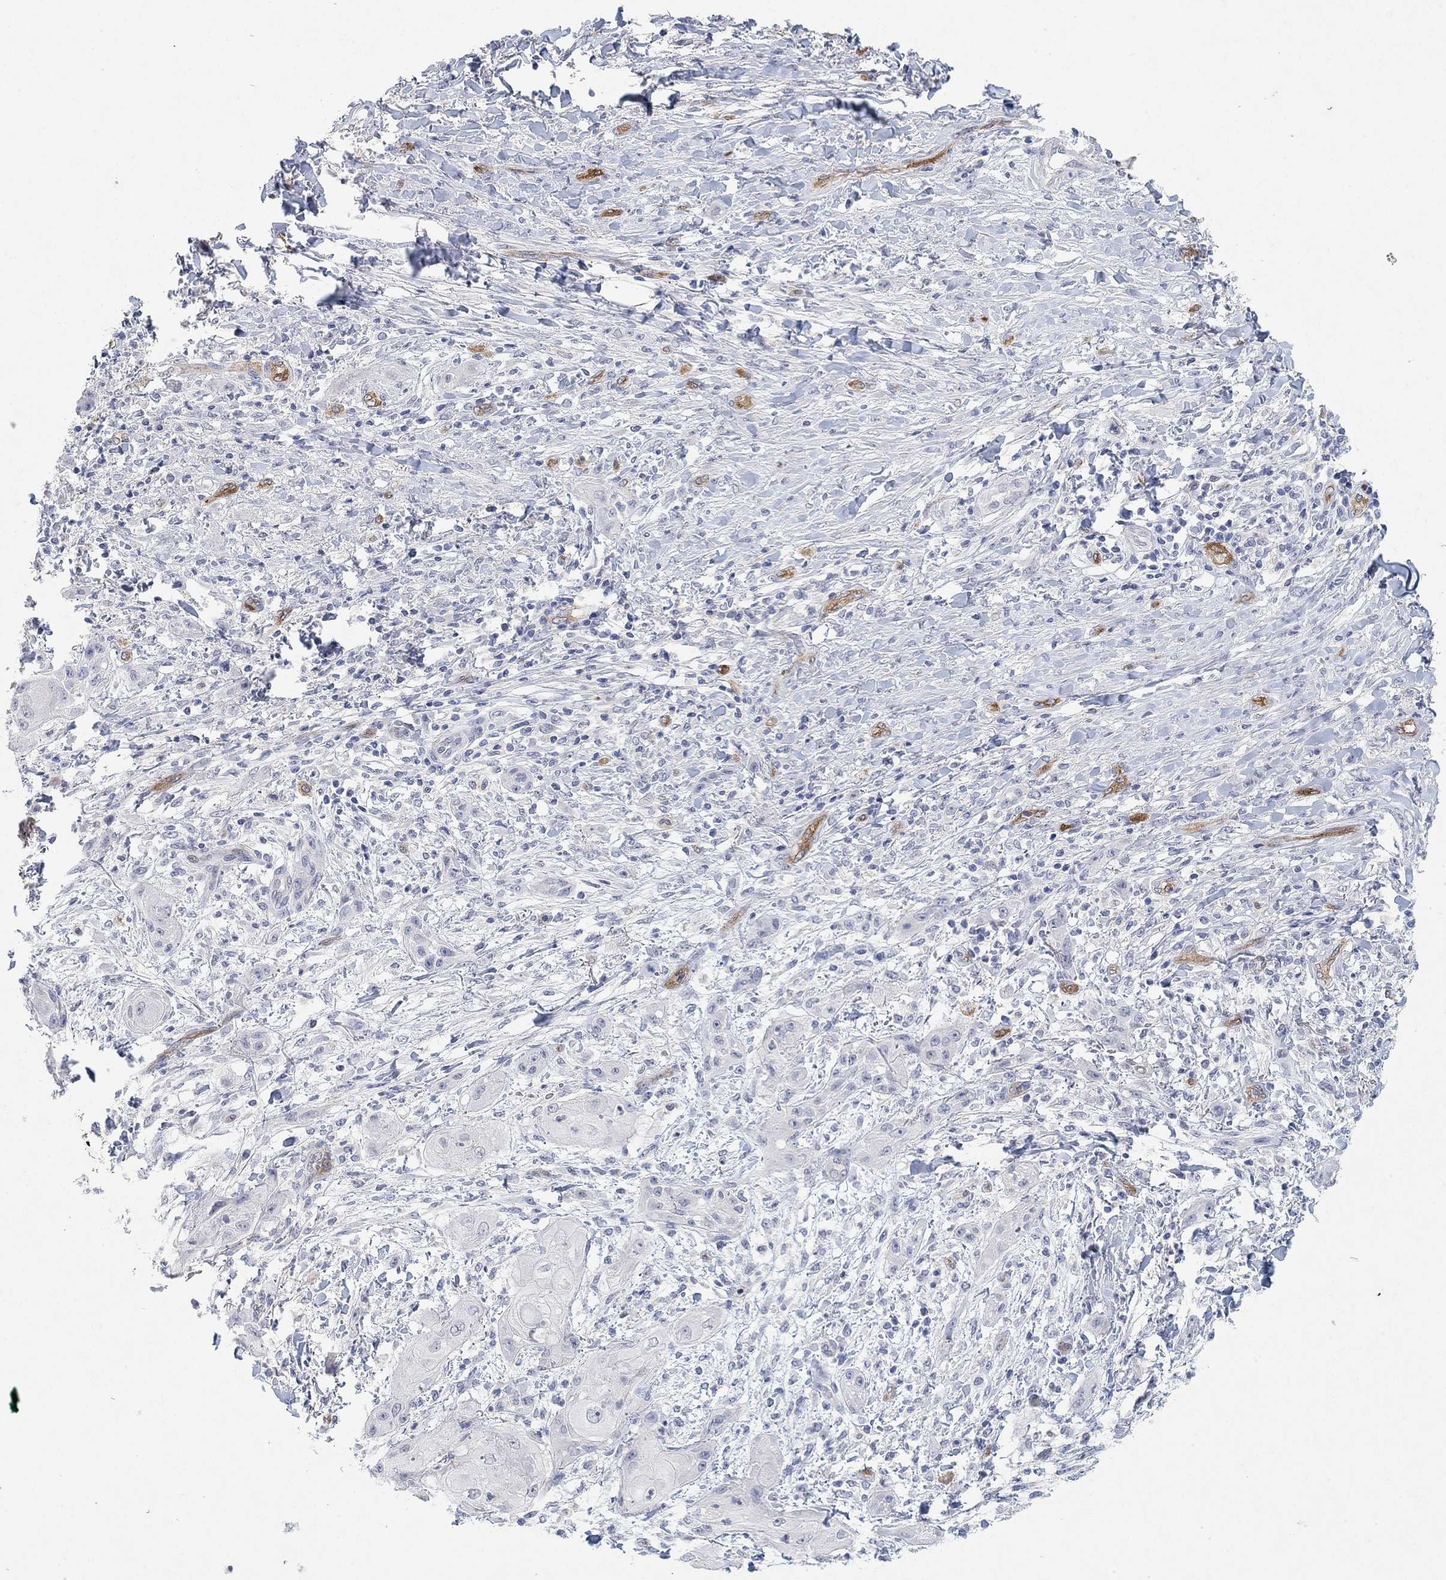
{"staining": {"intensity": "negative", "quantity": "none", "location": "none"}, "tissue": "skin cancer", "cell_type": "Tumor cells", "image_type": "cancer", "snomed": [{"axis": "morphology", "description": "Squamous cell carcinoma, NOS"}, {"axis": "topography", "description": "Skin"}], "caption": "This is a histopathology image of immunohistochemistry staining of skin cancer, which shows no staining in tumor cells.", "gene": "VAT1L", "patient": {"sex": "male", "age": 62}}